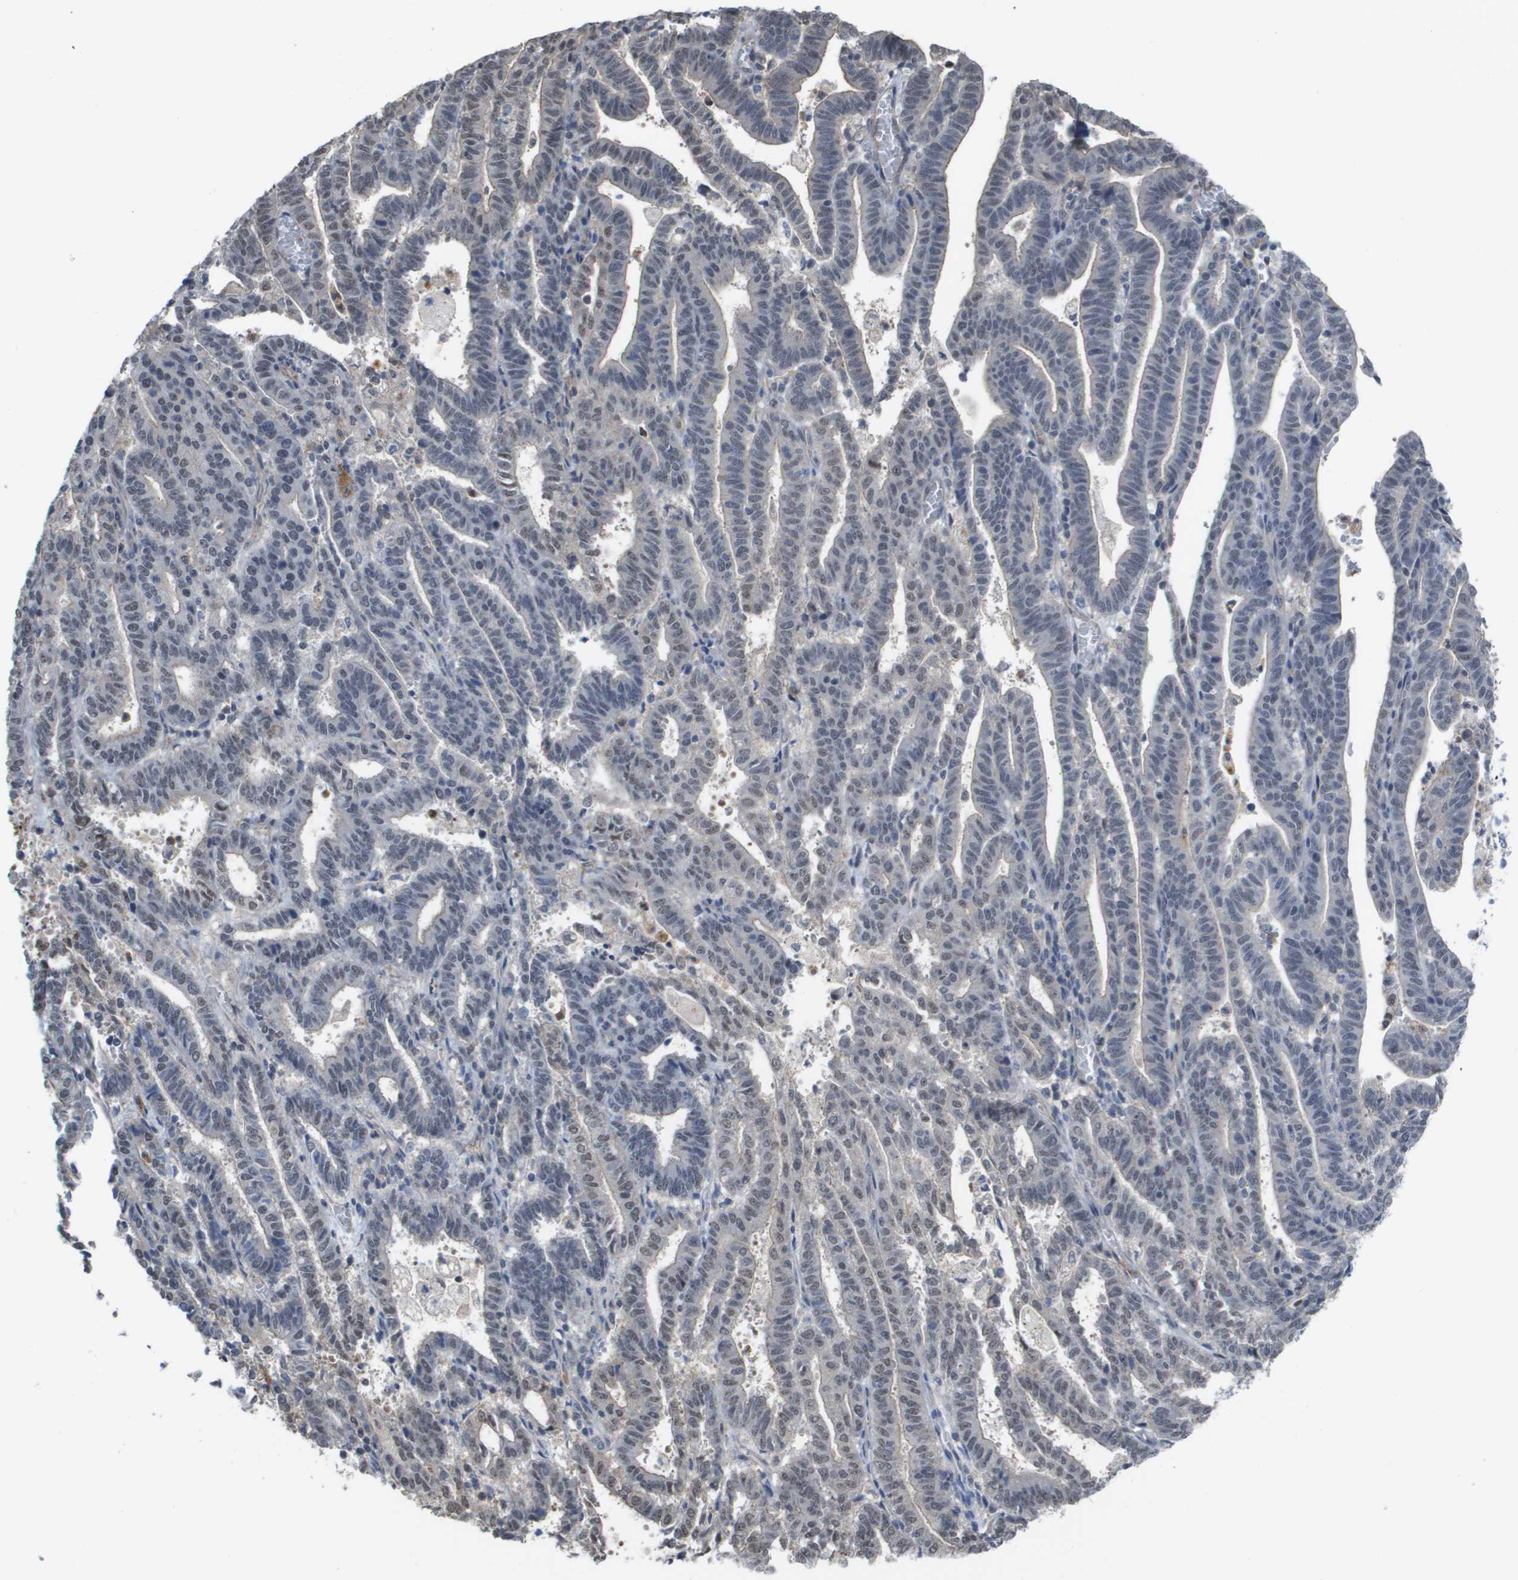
{"staining": {"intensity": "negative", "quantity": "none", "location": "none"}, "tissue": "endometrial cancer", "cell_type": "Tumor cells", "image_type": "cancer", "snomed": [{"axis": "morphology", "description": "Adenocarcinoma, NOS"}, {"axis": "topography", "description": "Uterus"}], "caption": "Immunohistochemical staining of human endometrial adenocarcinoma reveals no significant positivity in tumor cells.", "gene": "RNF112", "patient": {"sex": "female", "age": 83}}